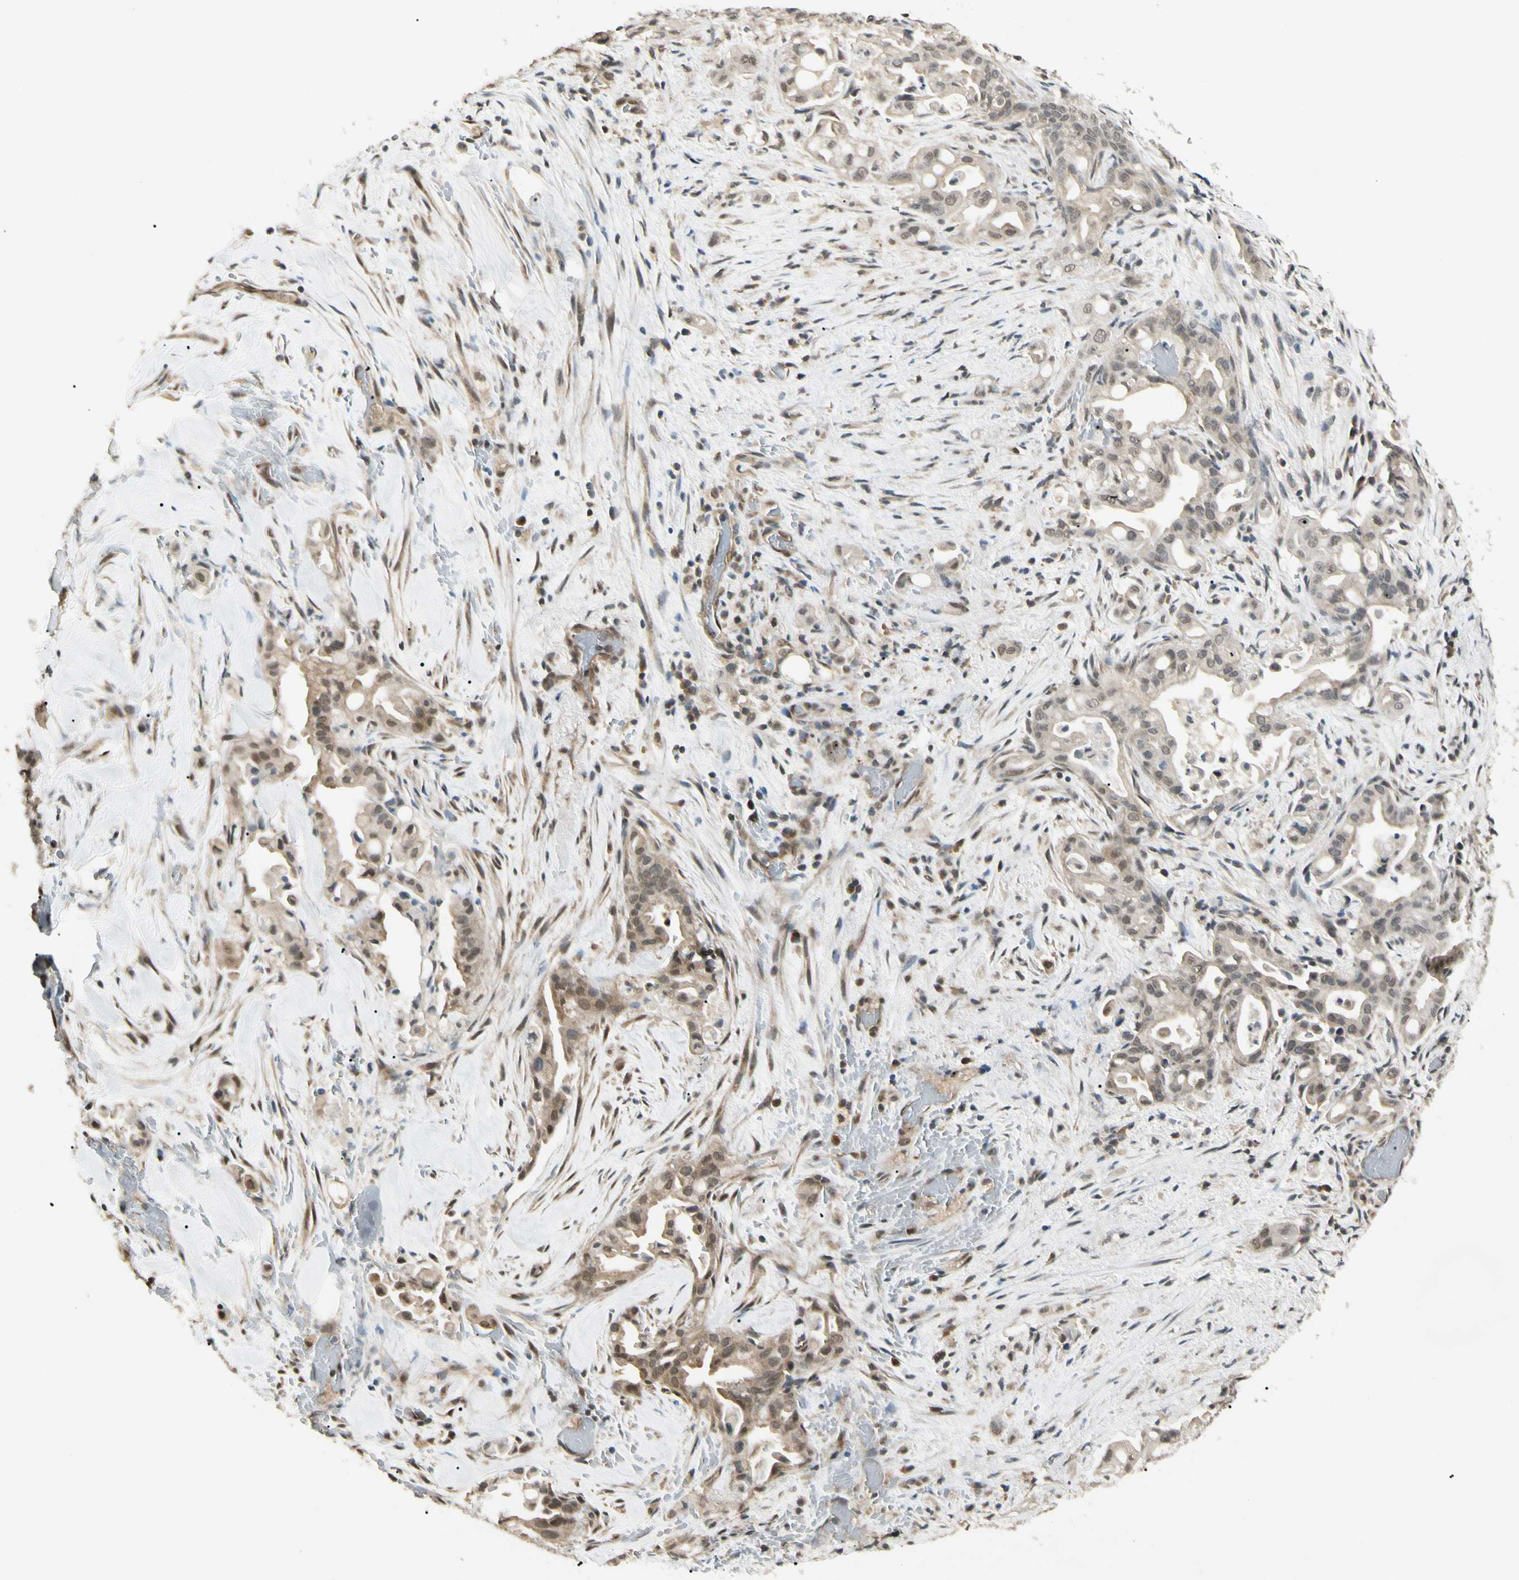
{"staining": {"intensity": "weak", "quantity": "25%-75%", "location": "cytoplasmic/membranous,nuclear"}, "tissue": "liver cancer", "cell_type": "Tumor cells", "image_type": "cancer", "snomed": [{"axis": "morphology", "description": "Cholangiocarcinoma"}, {"axis": "topography", "description": "Liver"}], "caption": "Protein expression by IHC demonstrates weak cytoplasmic/membranous and nuclear staining in approximately 25%-75% of tumor cells in liver cancer.", "gene": "ZSCAN12", "patient": {"sex": "female", "age": 68}}